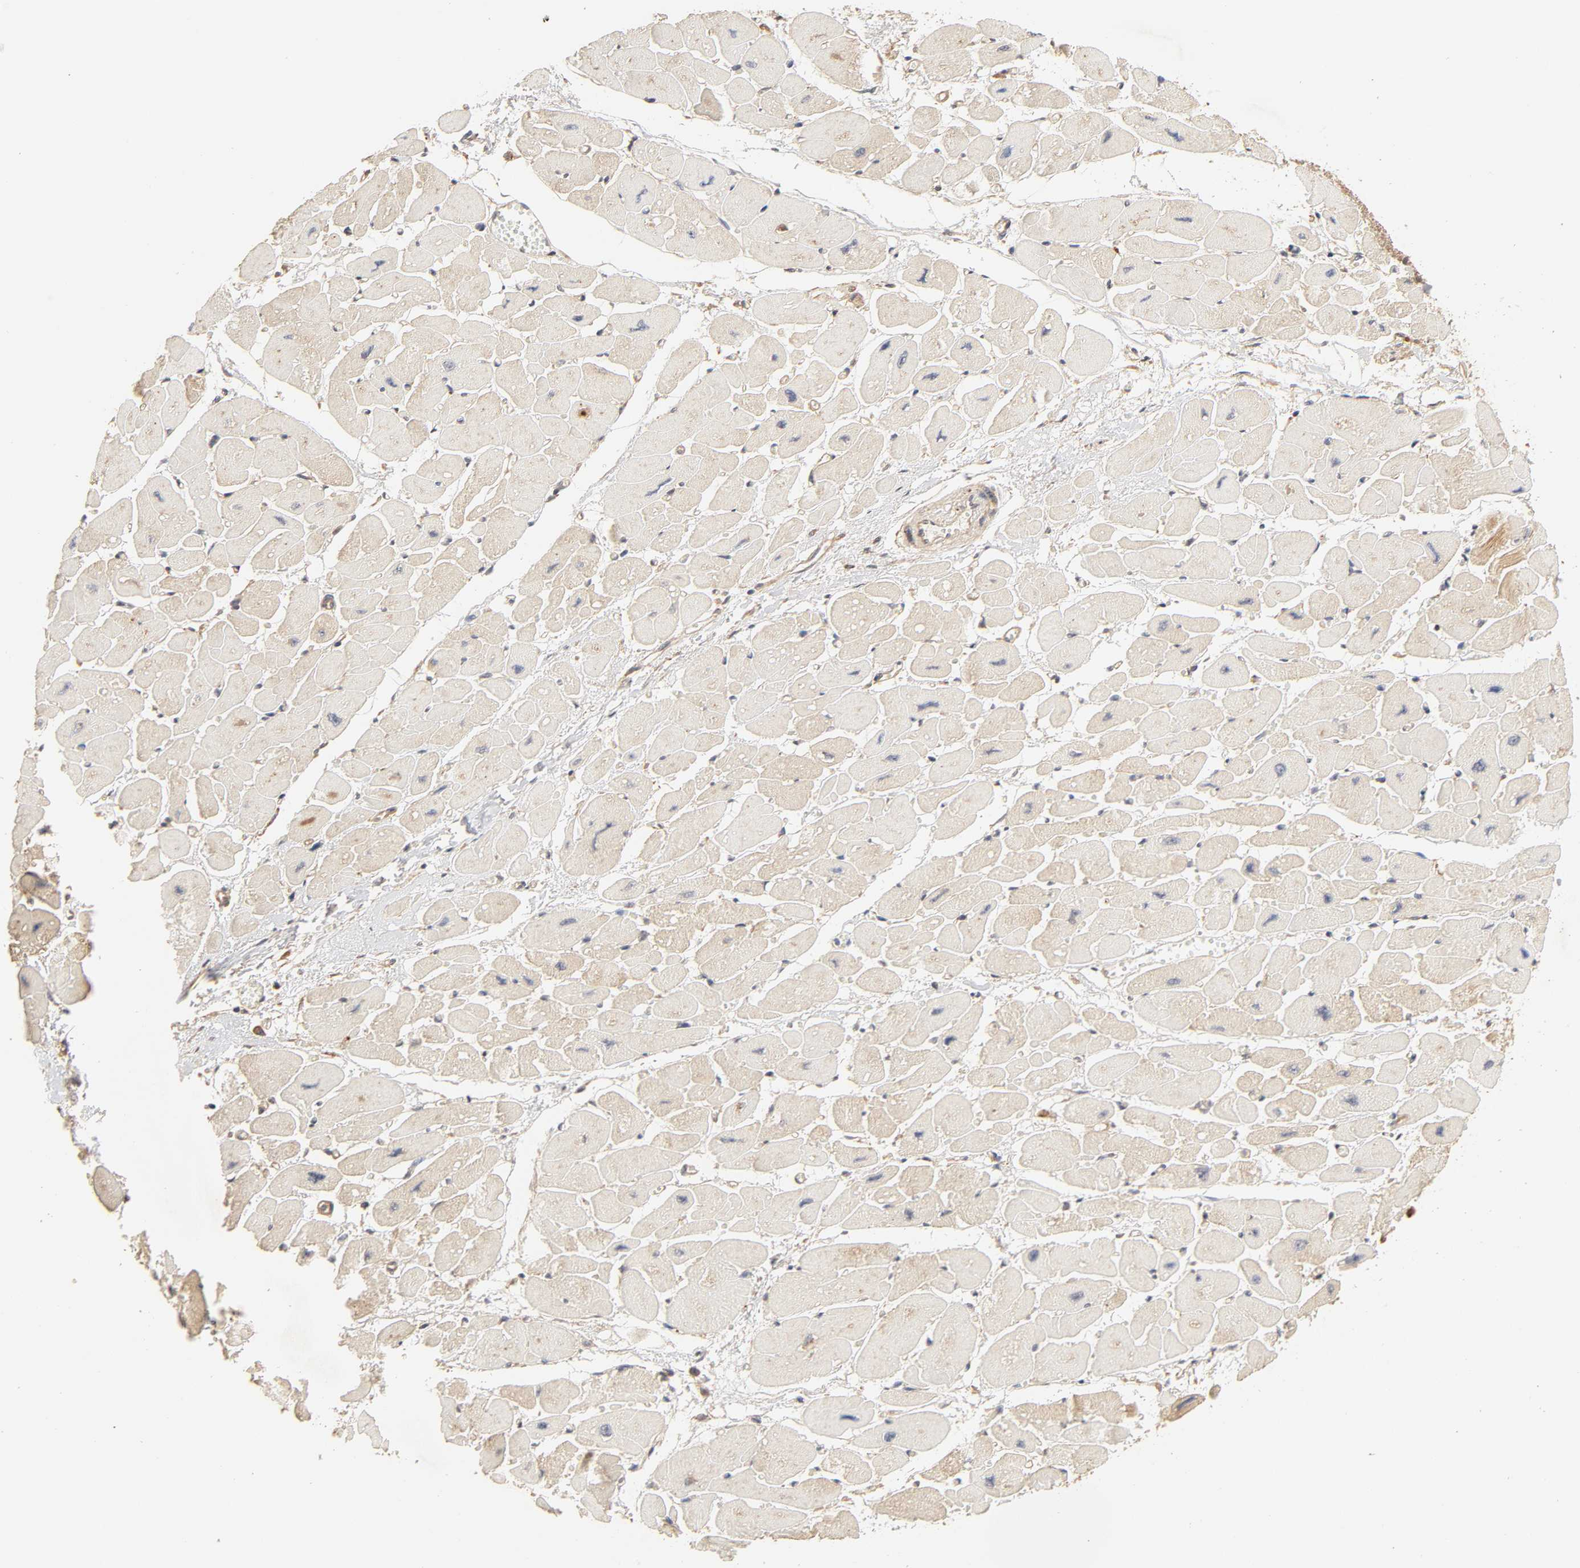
{"staining": {"intensity": "weak", "quantity": "25%-75%", "location": "cytoplasmic/membranous"}, "tissue": "heart muscle", "cell_type": "Cardiomyocytes", "image_type": "normal", "snomed": [{"axis": "morphology", "description": "Normal tissue, NOS"}, {"axis": "topography", "description": "Heart"}], "caption": "Heart muscle was stained to show a protein in brown. There is low levels of weak cytoplasmic/membranous positivity in approximately 25%-75% of cardiomyocytes. (DAB IHC with brightfield microscopy, high magnification).", "gene": "EPS8", "patient": {"sex": "female", "age": 54}}